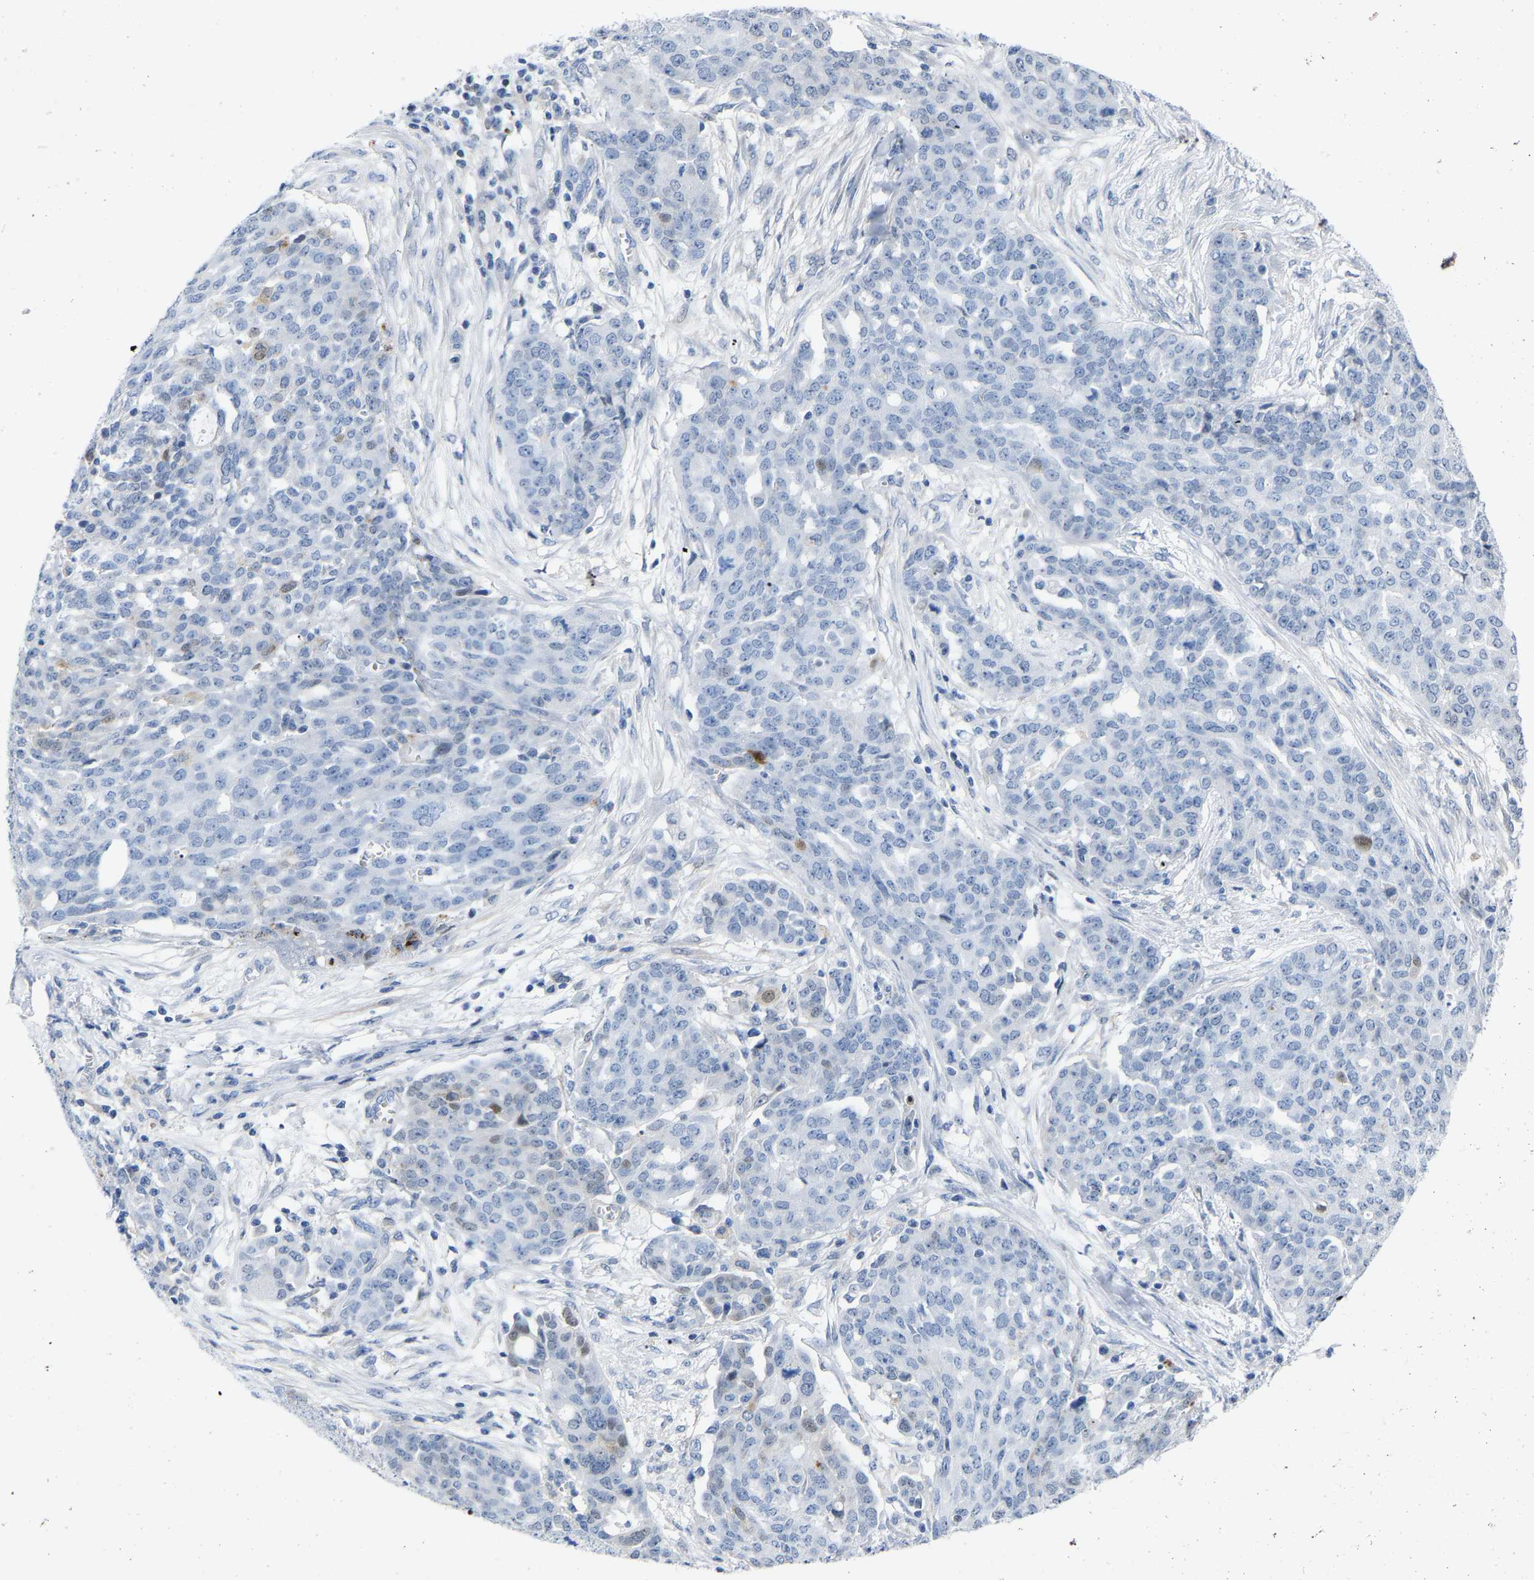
{"staining": {"intensity": "weak", "quantity": "<25%", "location": "nuclear"}, "tissue": "ovarian cancer", "cell_type": "Tumor cells", "image_type": "cancer", "snomed": [{"axis": "morphology", "description": "Cystadenocarcinoma, serous, NOS"}, {"axis": "topography", "description": "Soft tissue"}, {"axis": "topography", "description": "Ovary"}], "caption": "There is no significant staining in tumor cells of ovarian serous cystadenocarcinoma.", "gene": "ABTB2", "patient": {"sex": "female", "age": 57}}